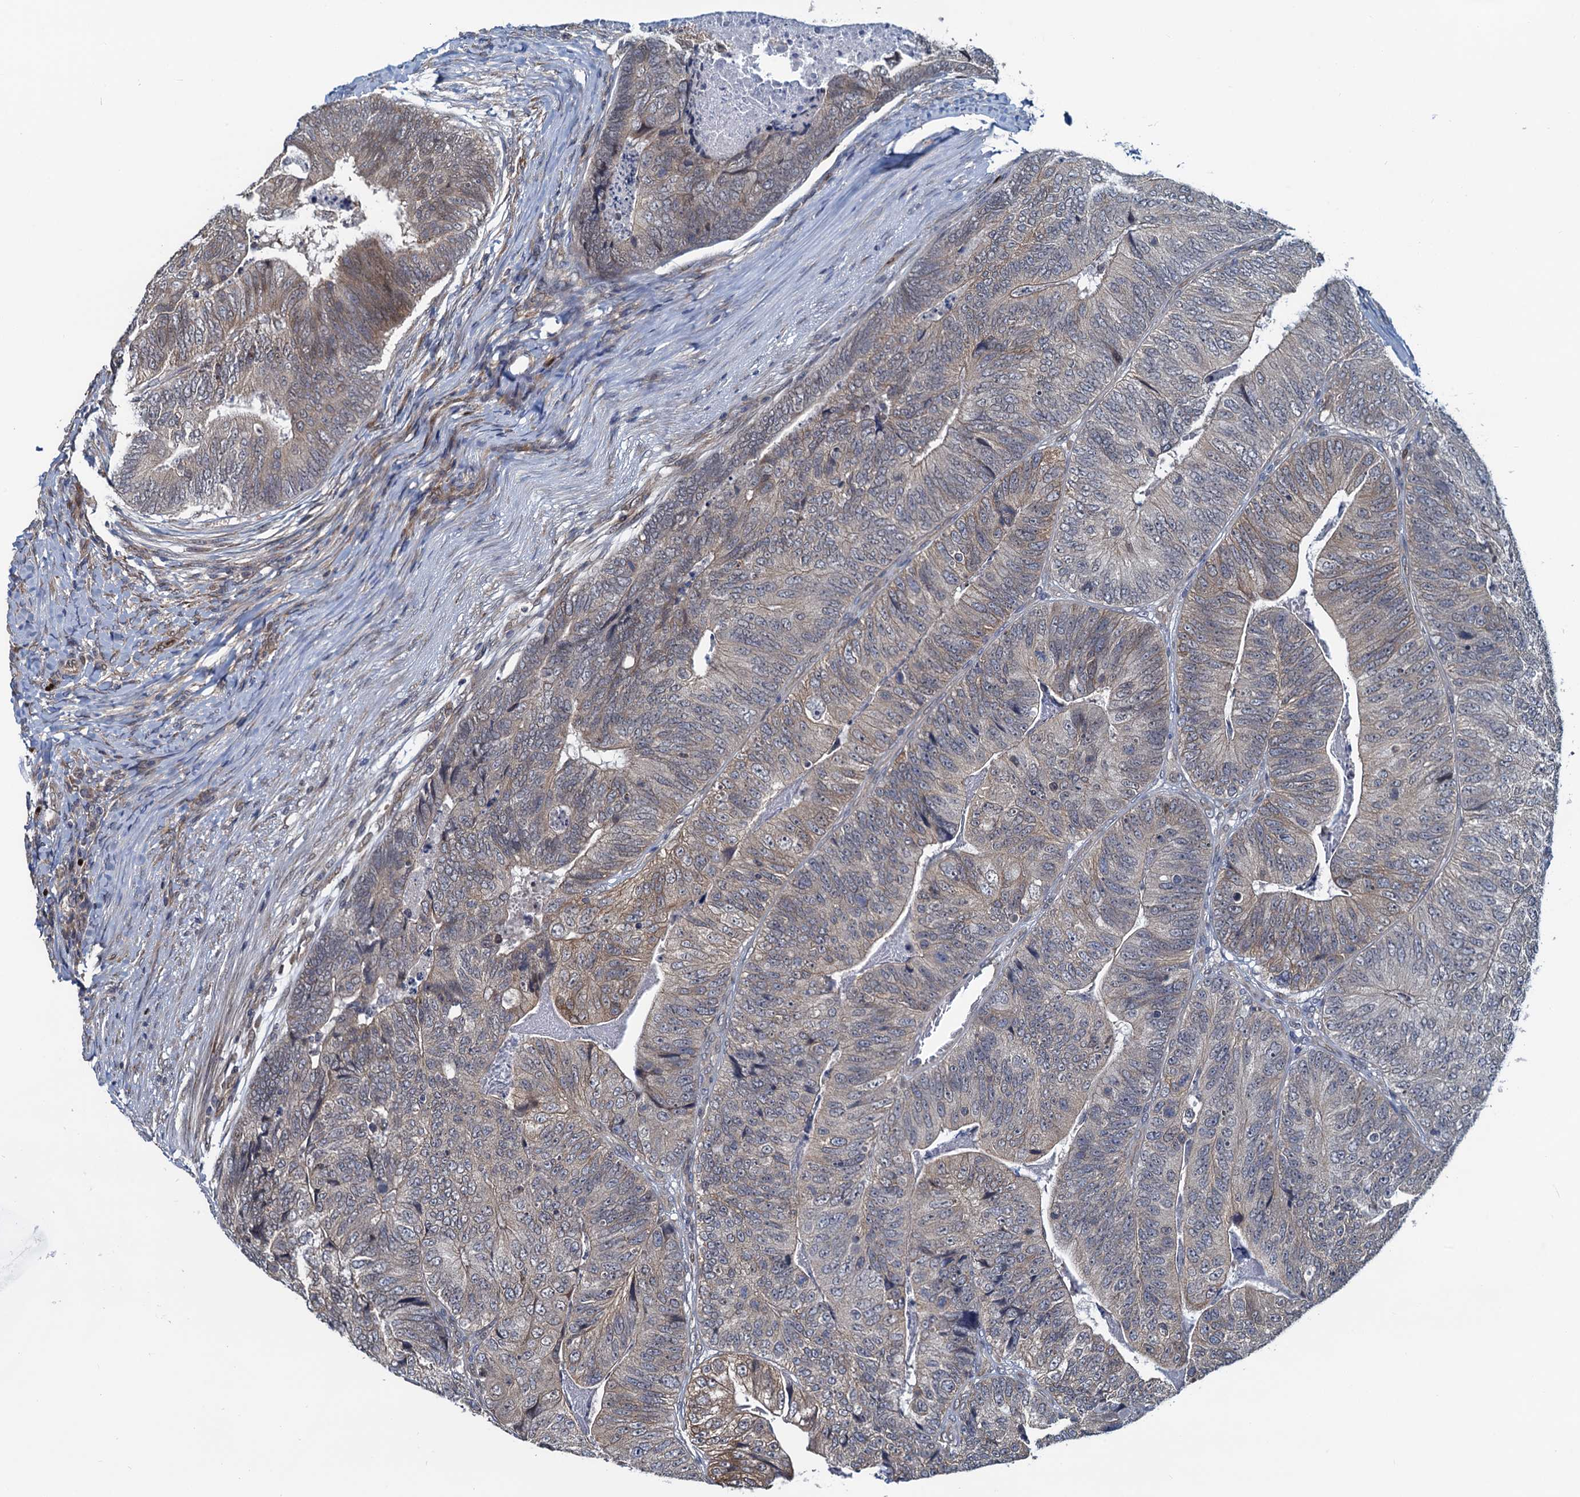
{"staining": {"intensity": "weak", "quantity": "<25%", "location": "cytoplasmic/membranous"}, "tissue": "colorectal cancer", "cell_type": "Tumor cells", "image_type": "cancer", "snomed": [{"axis": "morphology", "description": "Adenocarcinoma, NOS"}, {"axis": "topography", "description": "Colon"}], "caption": "Tumor cells are negative for protein expression in human colorectal adenocarcinoma.", "gene": "RNF125", "patient": {"sex": "female", "age": 67}}